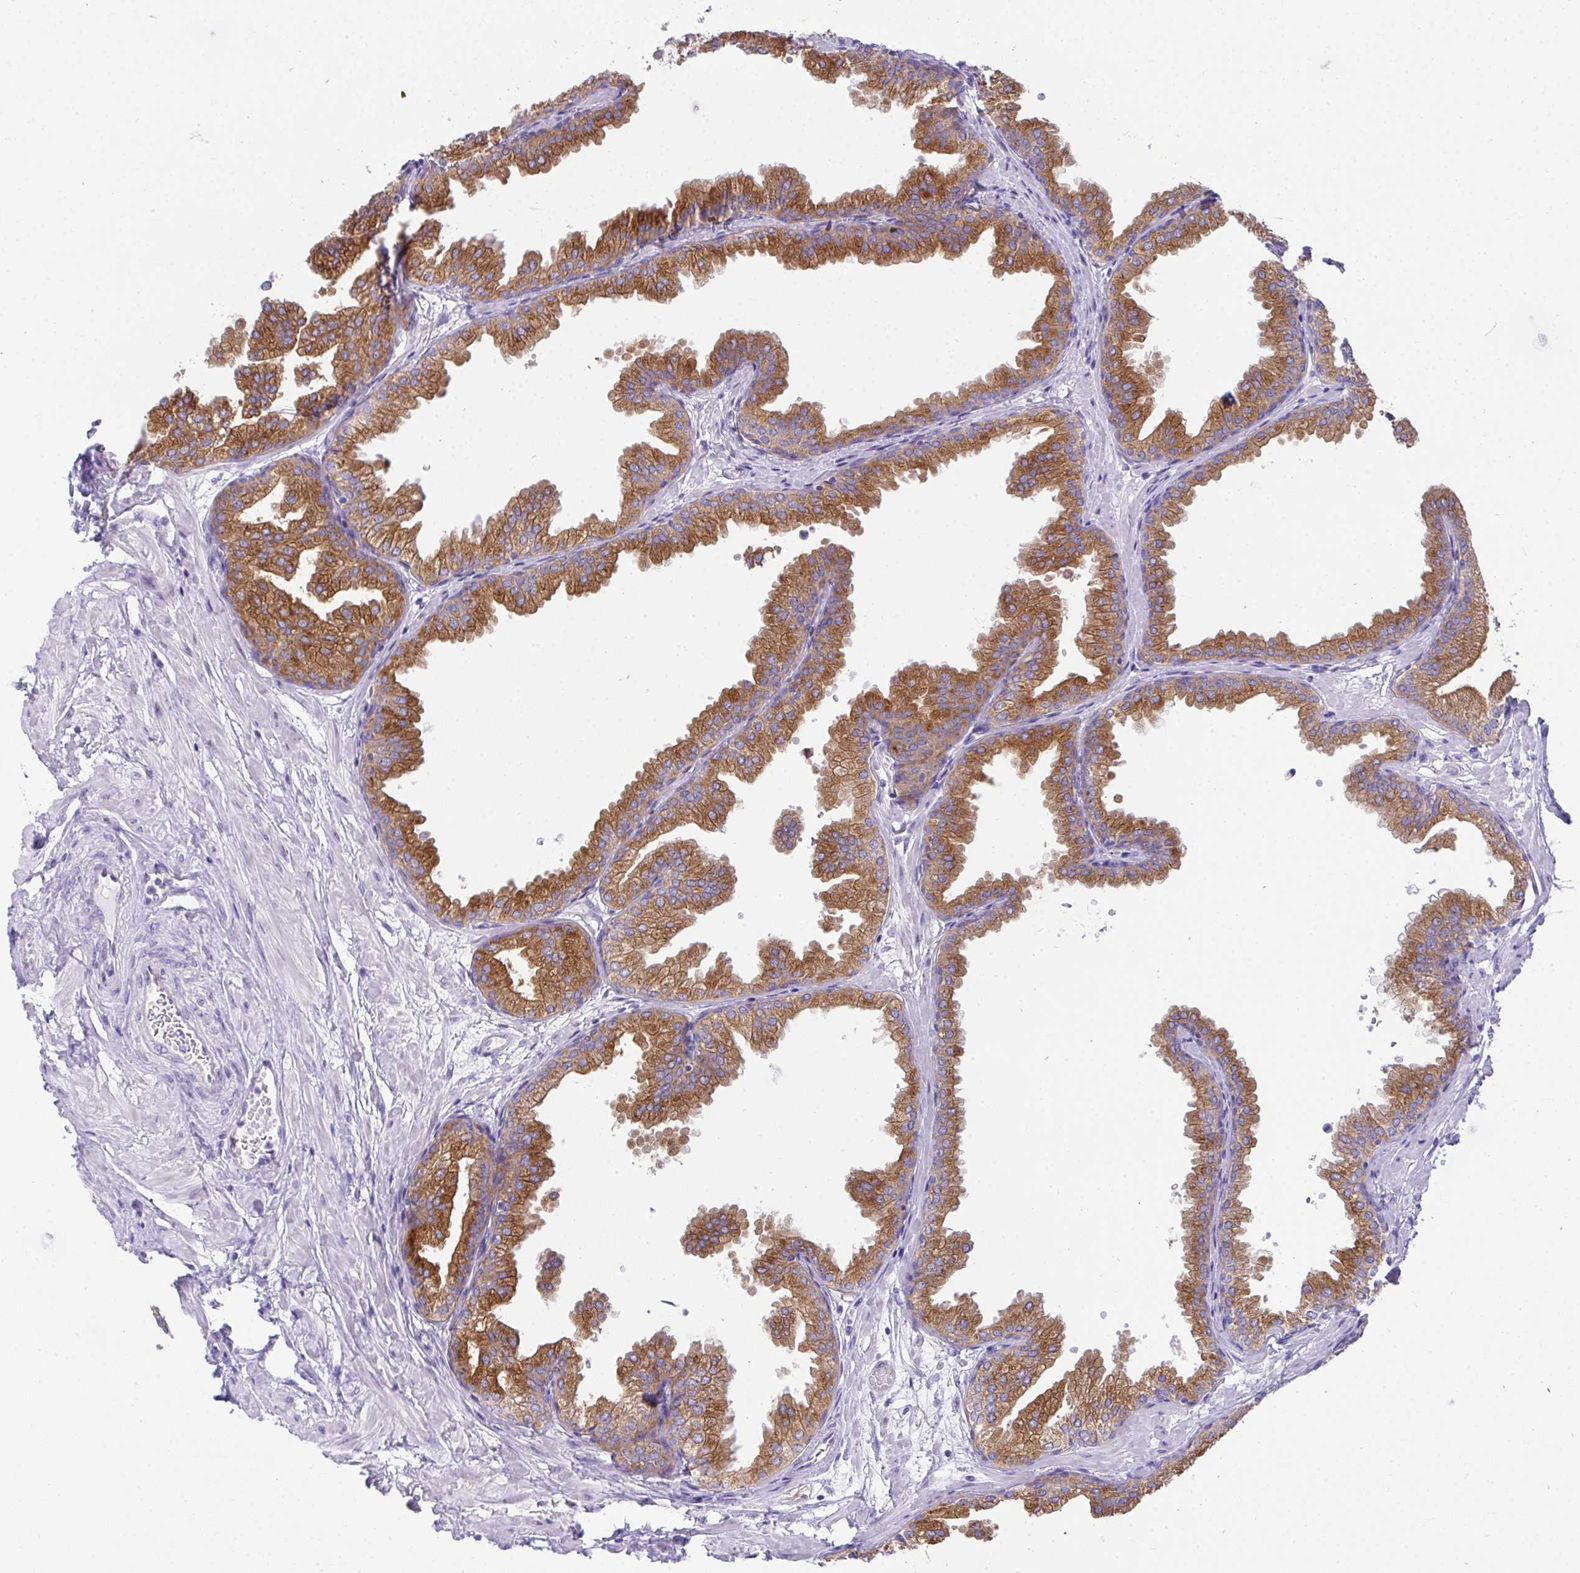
{"staining": {"intensity": "strong", "quantity": ">75%", "location": "cytoplasmic/membranous"}, "tissue": "prostate", "cell_type": "Glandular cells", "image_type": "normal", "snomed": [{"axis": "morphology", "description": "Normal tissue, NOS"}, {"axis": "topography", "description": "Prostate"}], "caption": "Immunohistochemistry of benign human prostate reveals high levels of strong cytoplasmic/membranous expression in about >75% of glandular cells.", "gene": "FAM177A1", "patient": {"sex": "male", "age": 37}}